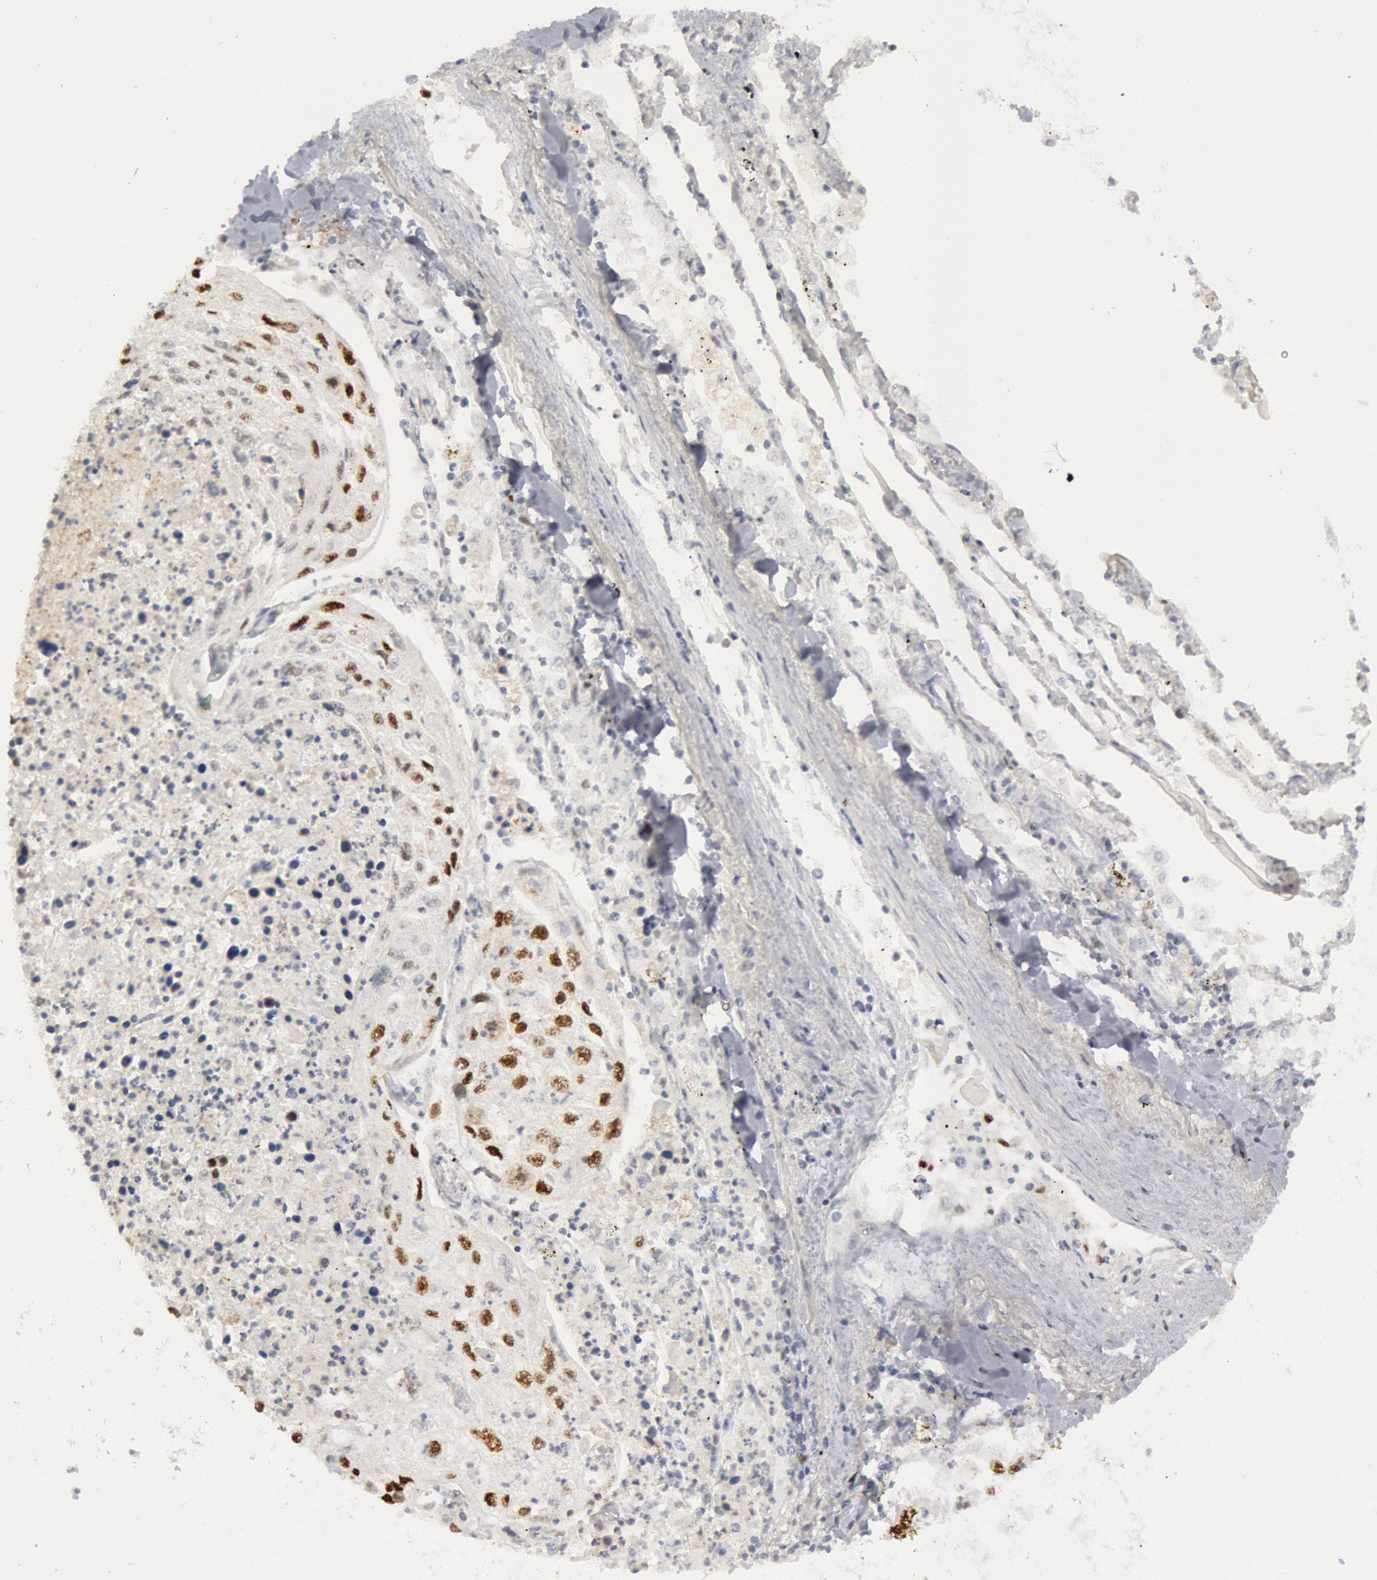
{"staining": {"intensity": "moderate", "quantity": "25%-75%", "location": "nuclear"}, "tissue": "lung cancer", "cell_type": "Tumor cells", "image_type": "cancer", "snomed": [{"axis": "morphology", "description": "Squamous cell carcinoma, NOS"}, {"axis": "topography", "description": "Lung"}], "caption": "Lung squamous cell carcinoma was stained to show a protein in brown. There is medium levels of moderate nuclear positivity in approximately 25%-75% of tumor cells.", "gene": "WDHD1", "patient": {"sex": "male", "age": 75}}